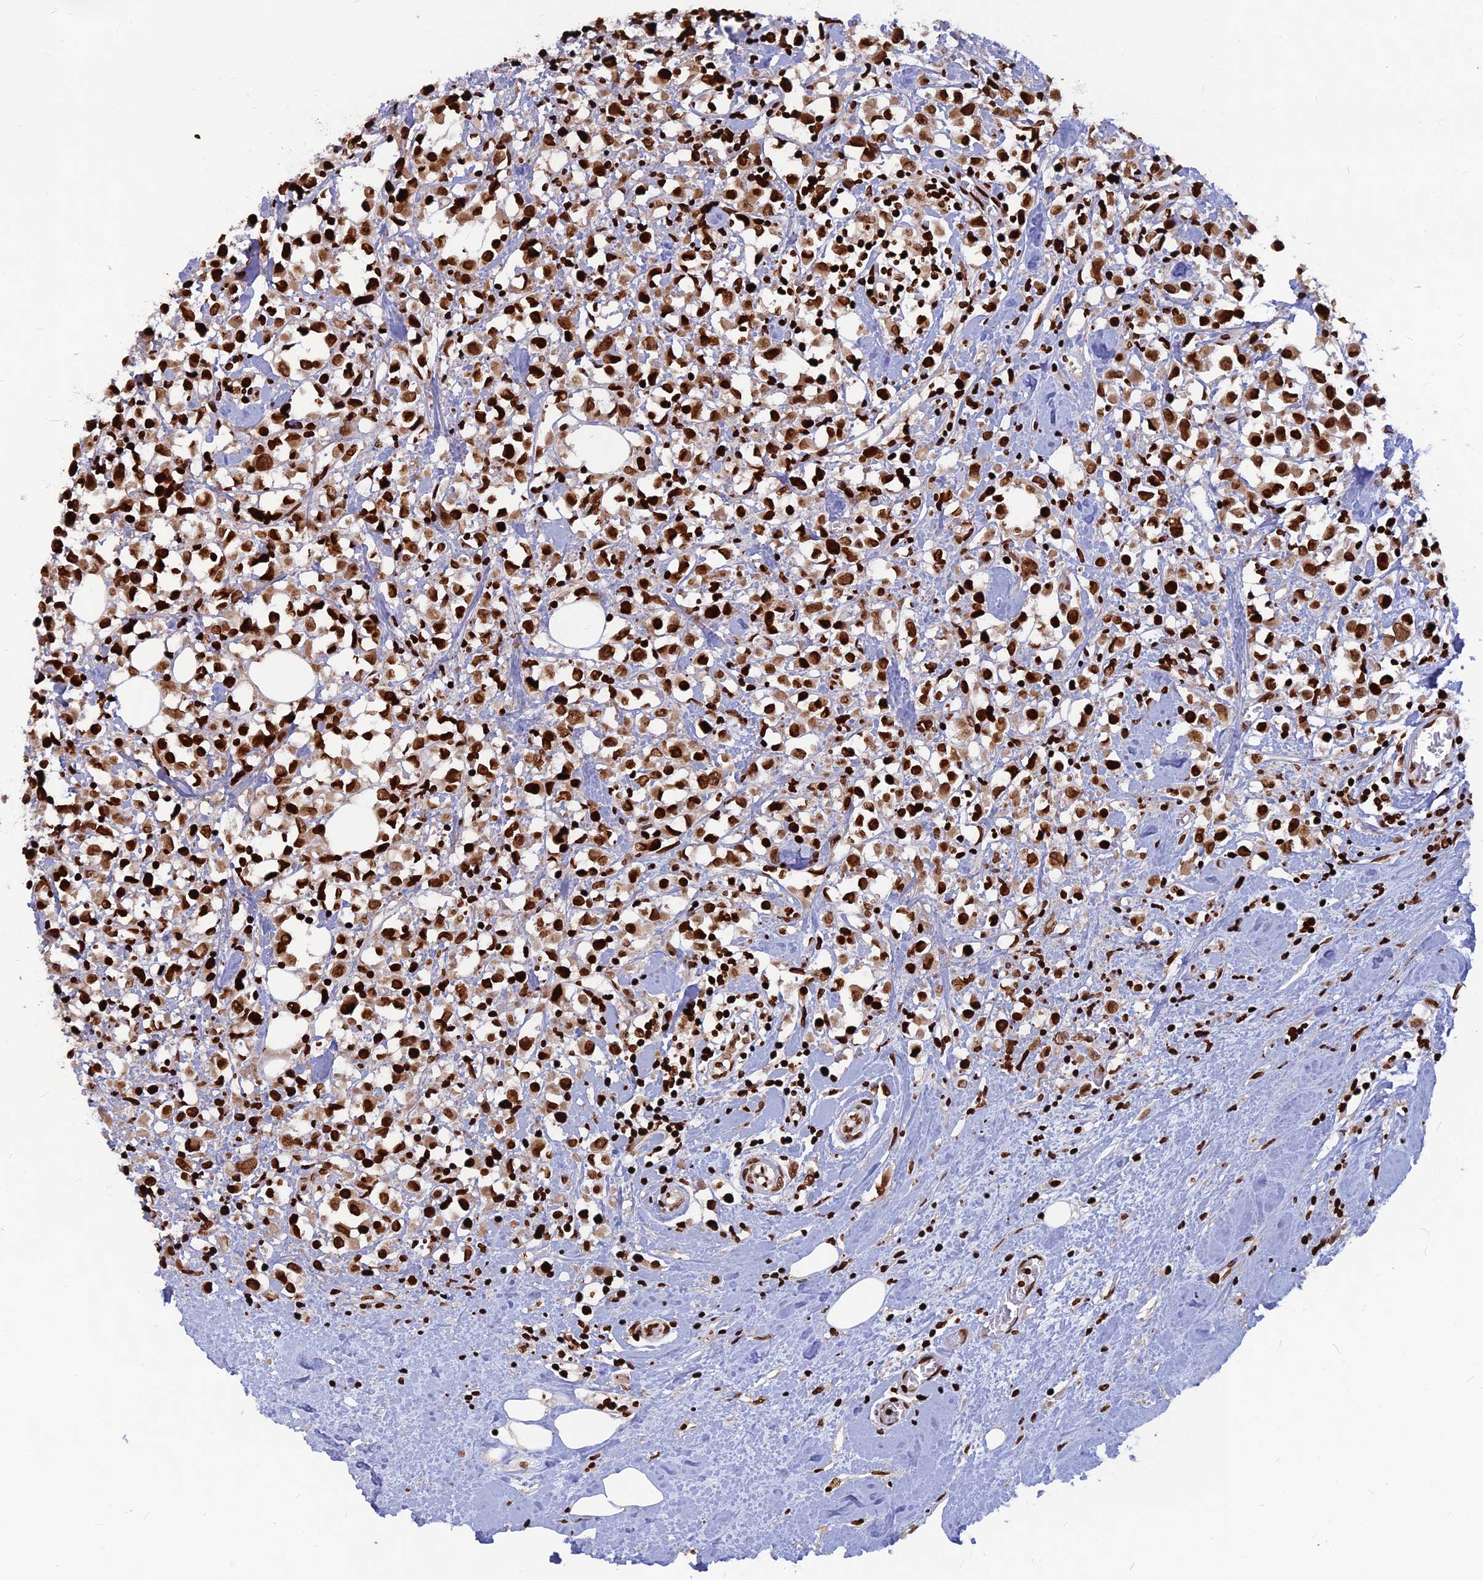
{"staining": {"intensity": "strong", "quantity": ">75%", "location": "nuclear"}, "tissue": "breast cancer", "cell_type": "Tumor cells", "image_type": "cancer", "snomed": [{"axis": "morphology", "description": "Duct carcinoma"}, {"axis": "topography", "description": "Breast"}], "caption": "A high amount of strong nuclear positivity is seen in approximately >75% of tumor cells in breast invasive ductal carcinoma tissue.", "gene": "TET2", "patient": {"sex": "female", "age": 61}}